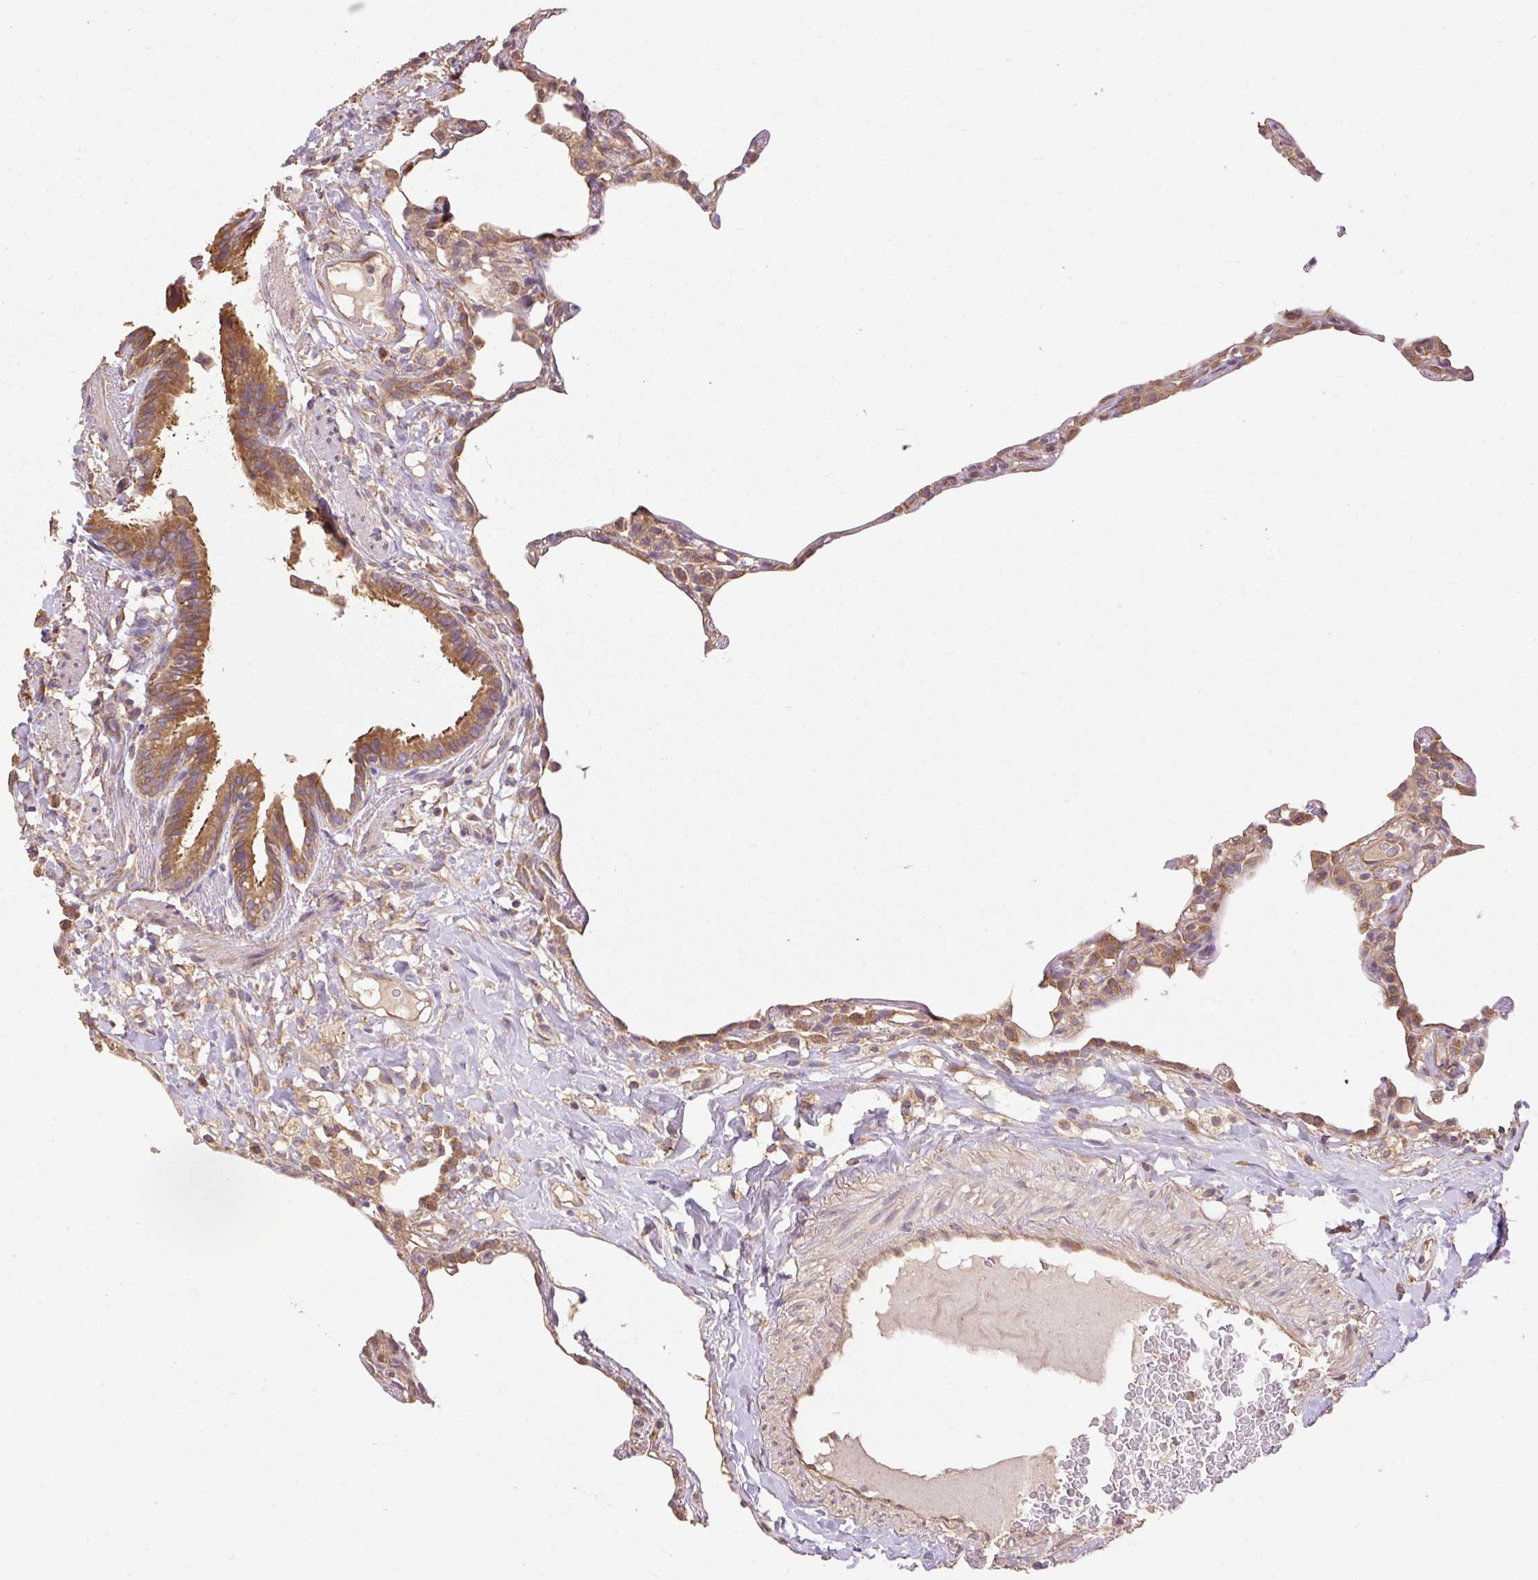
{"staining": {"intensity": "moderate", "quantity": "25%-75%", "location": "cytoplasmic/membranous"}, "tissue": "lung", "cell_type": "Alveolar cells", "image_type": "normal", "snomed": [{"axis": "morphology", "description": "Normal tissue, NOS"}, {"axis": "topography", "description": "Lung"}], "caption": "Lung stained with a brown dye shows moderate cytoplasmic/membranous positive positivity in about 25%-75% of alveolar cells.", "gene": "DESI1", "patient": {"sex": "female", "age": 57}}